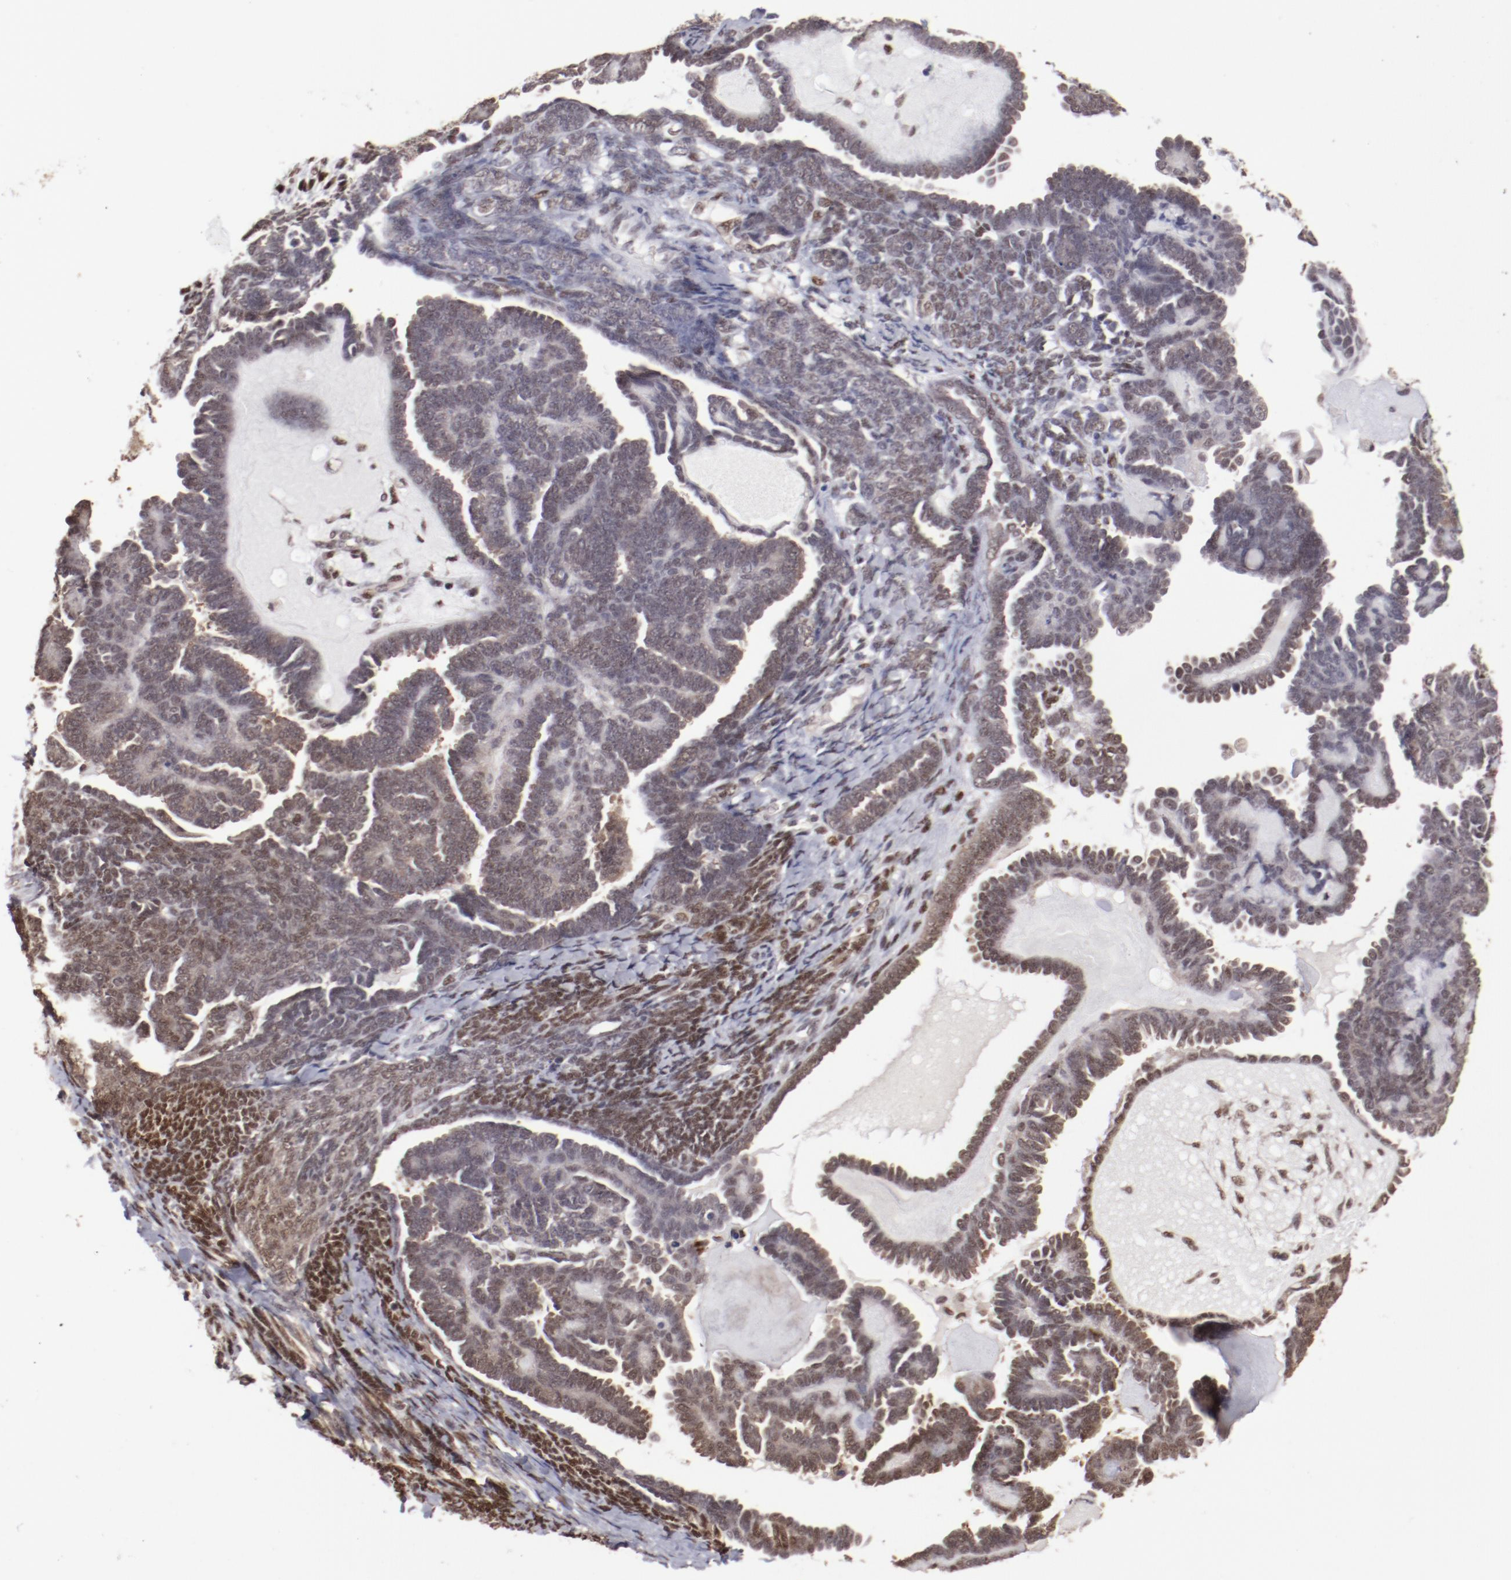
{"staining": {"intensity": "weak", "quantity": "25%-75%", "location": "cytoplasmic/membranous,nuclear"}, "tissue": "endometrial cancer", "cell_type": "Tumor cells", "image_type": "cancer", "snomed": [{"axis": "morphology", "description": "Neoplasm, malignant, NOS"}, {"axis": "topography", "description": "Endometrium"}], "caption": "High-power microscopy captured an immunohistochemistry (IHC) photomicrograph of endometrial malignant neoplasm, revealing weak cytoplasmic/membranous and nuclear staining in approximately 25%-75% of tumor cells. The staining is performed using DAB (3,3'-diaminobenzidine) brown chromogen to label protein expression. The nuclei are counter-stained blue using hematoxylin.", "gene": "ARNT", "patient": {"sex": "female", "age": 74}}